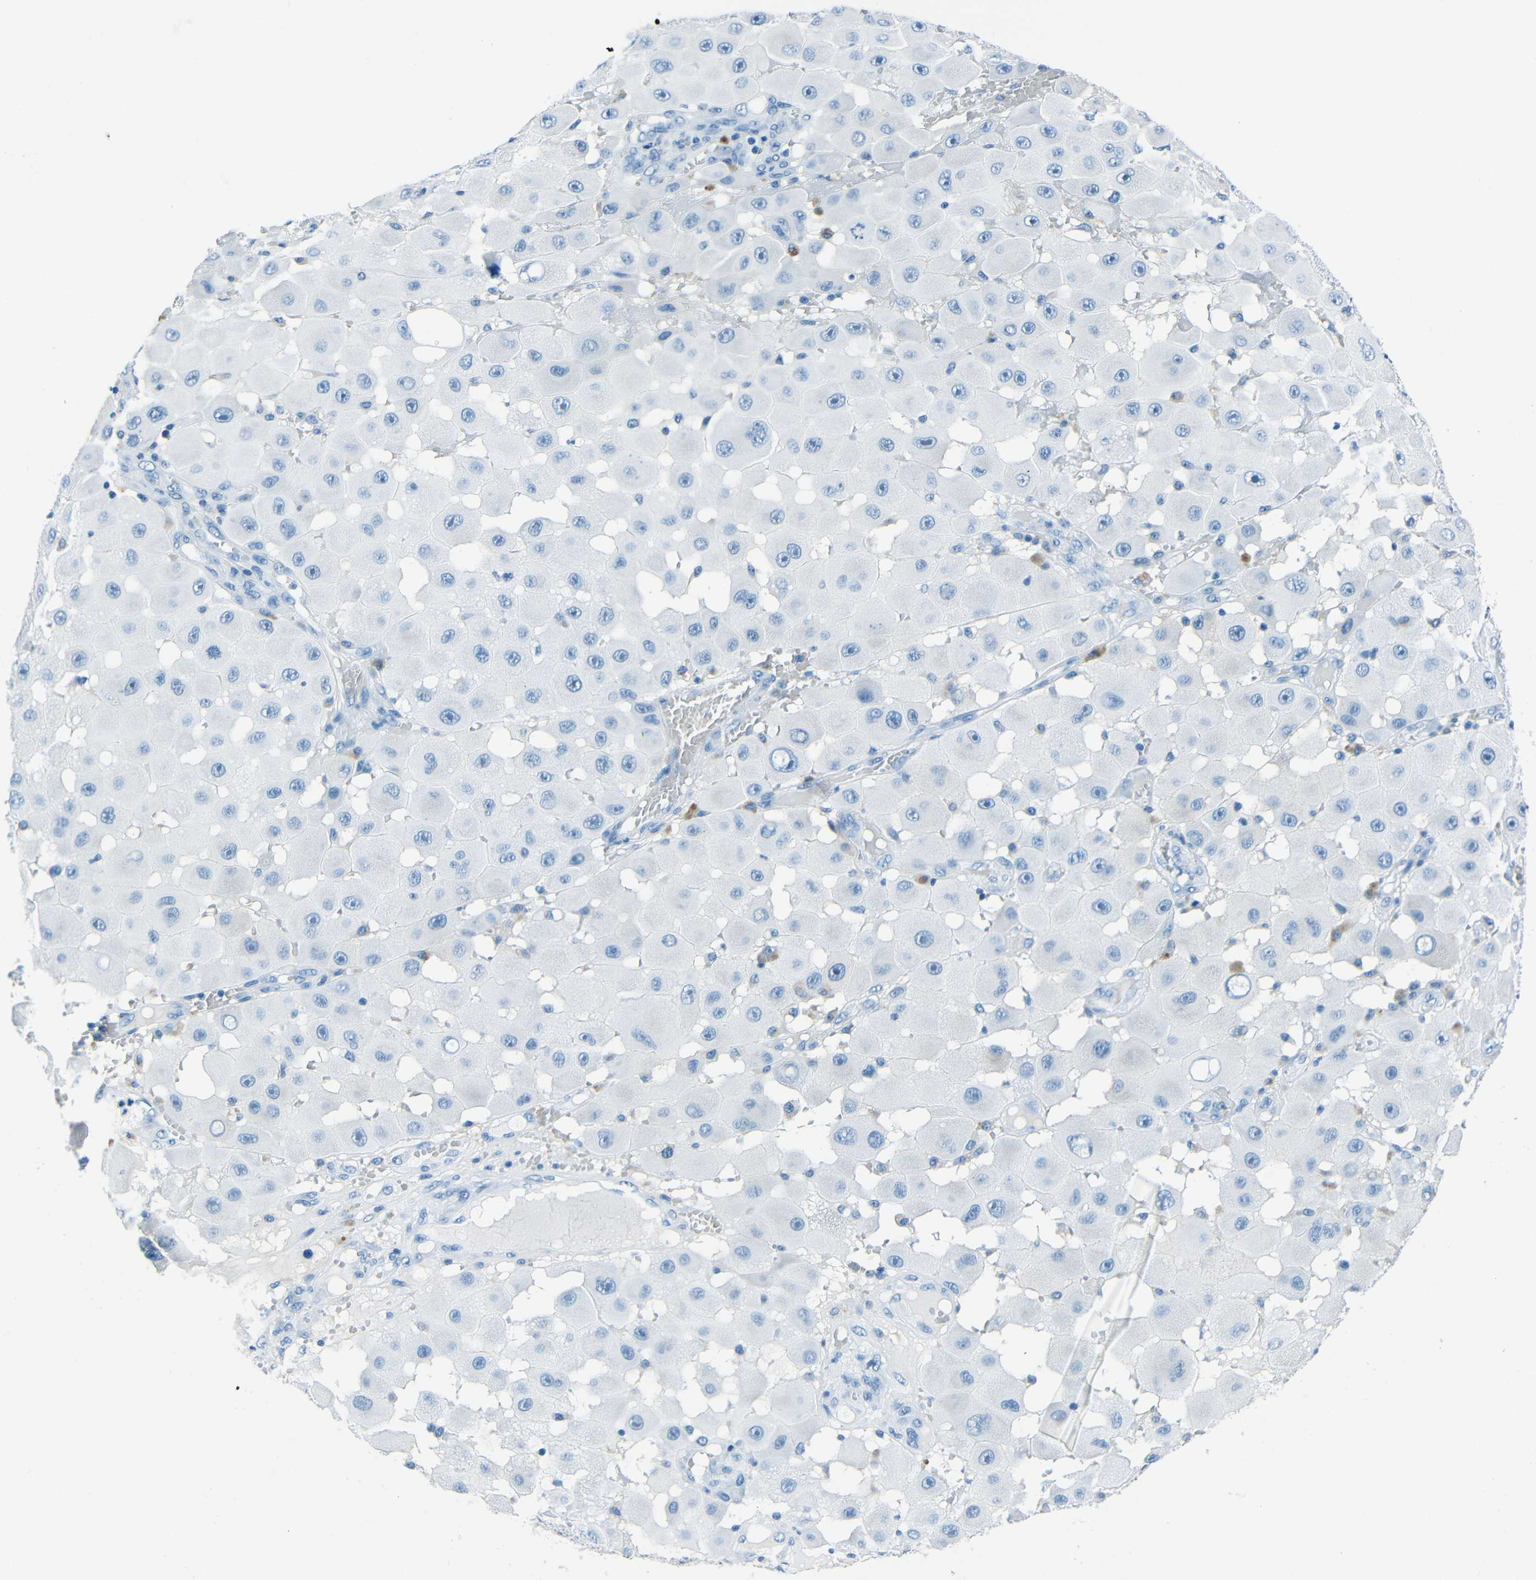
{"staining": {"intensity": "negative", "quantity": "none", "location": "none"}, "tissue": "melanoma", "cell_type": "Tumor cells", "image_type": "cancer", "snomed": [{"axis": "morphology", "description": "Malignant melanoma, NOS"}, {"axis": "topography", "description": "Skin"}], "caption": "High magnification brightfield microscopy of malignant melanoma stained with DAB (3,3'-diaminobenzidine) (brown) and counterstained with hematoxylin (blue): tumor cells show no significant expression.", "gene": "FBN2", "patient": {"sex": "female", "age": 81}}